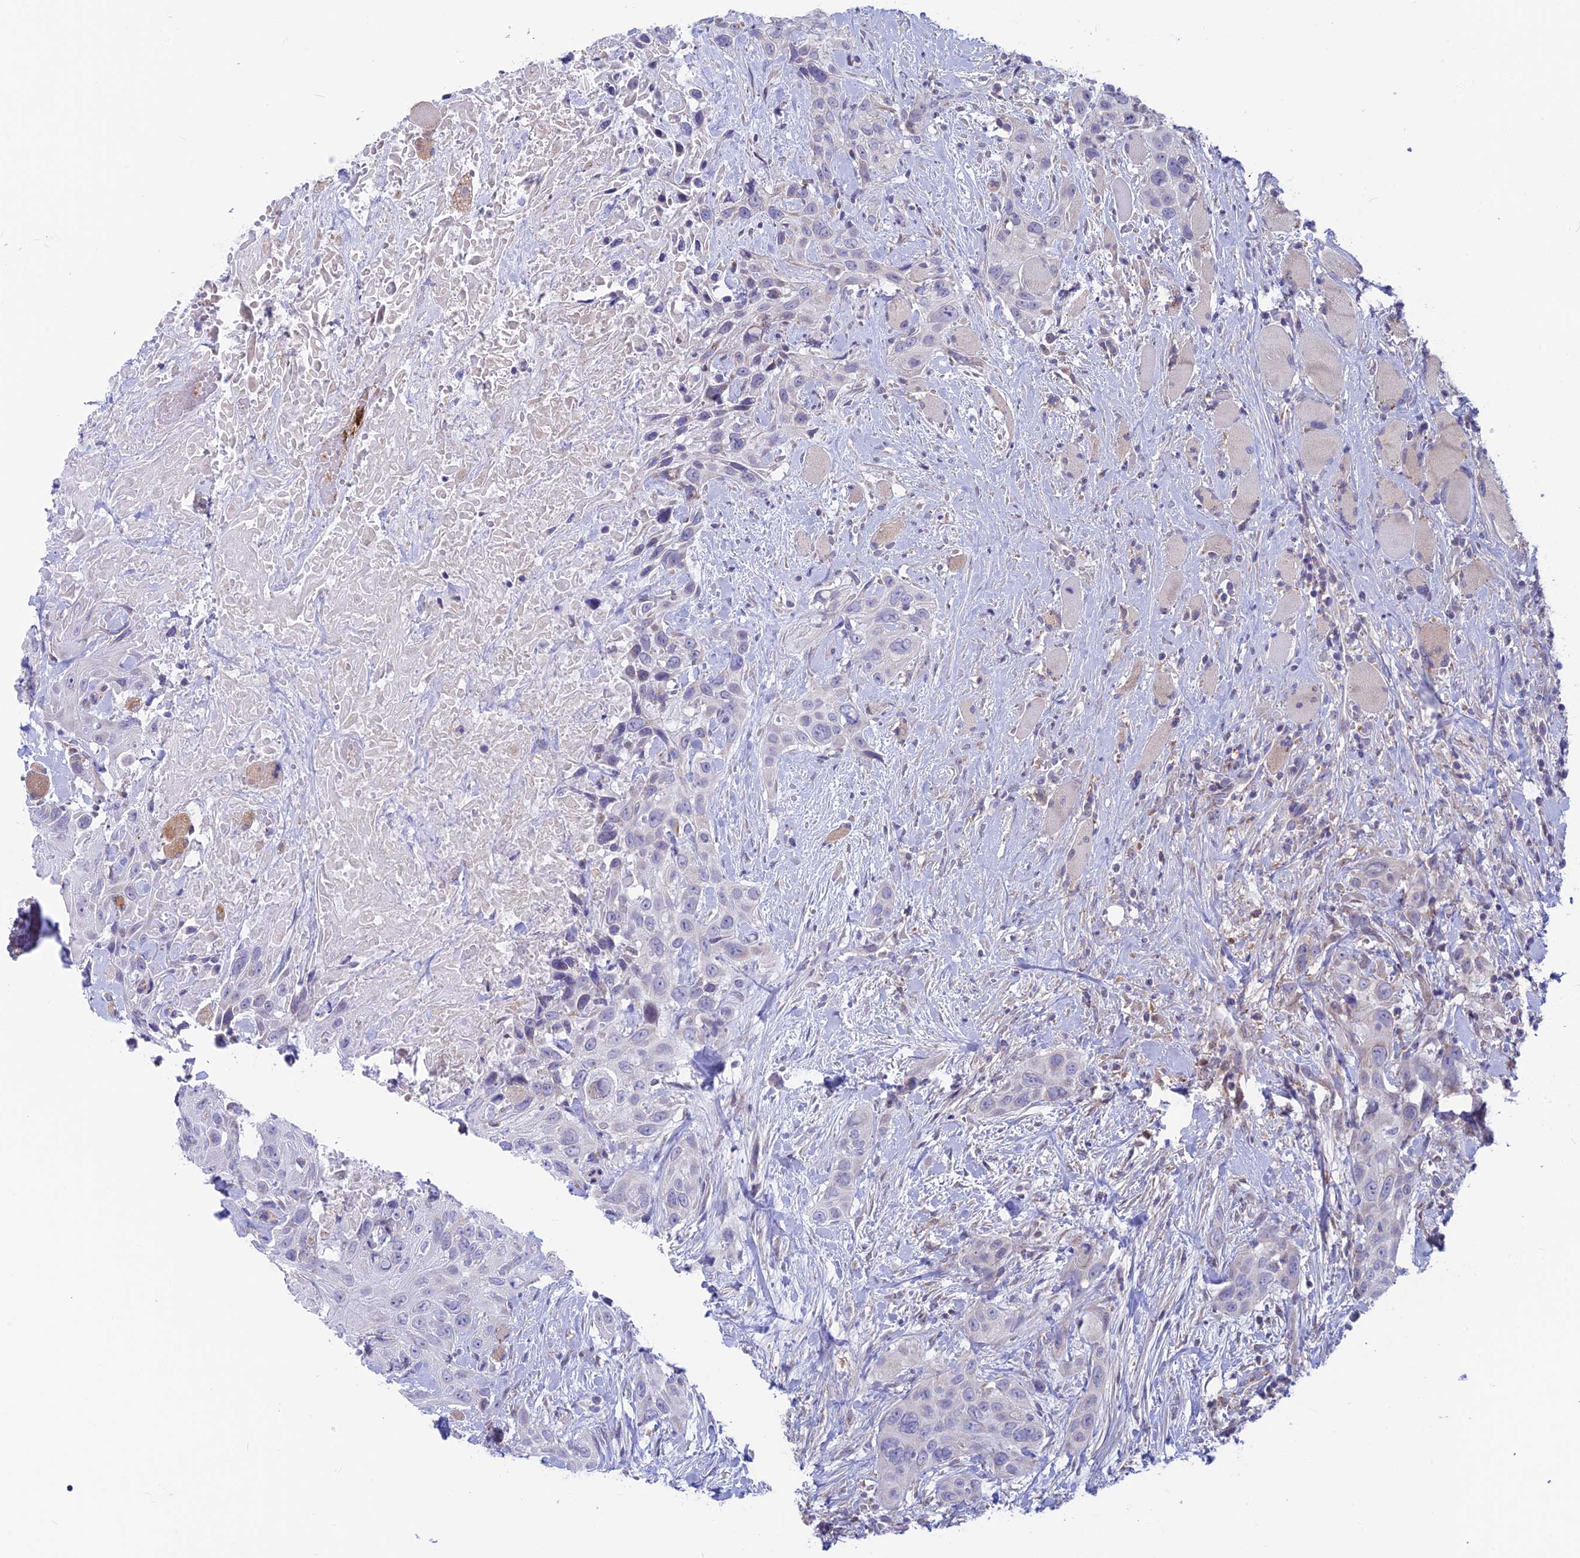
{"staining": {"intensity": "negative", "quantity": "none", "location": "none"}, "tissue": "head and neck cancer", "cell_type": "Tumor cells", "image_type": "cancer", "snomed": [{"axis": "morphology", "description": "Squamous cell carcinoma, NOS"}, {"axis": "topography", "description": "Head-Neck"}], "caption": "A micrograph of head and neck cancer (squamous cell carcinoma) stained for a protein shows no brown staining in tumor cells.", "gene": "PLAC9", "patient": {"sex": "male", "age": 81}}